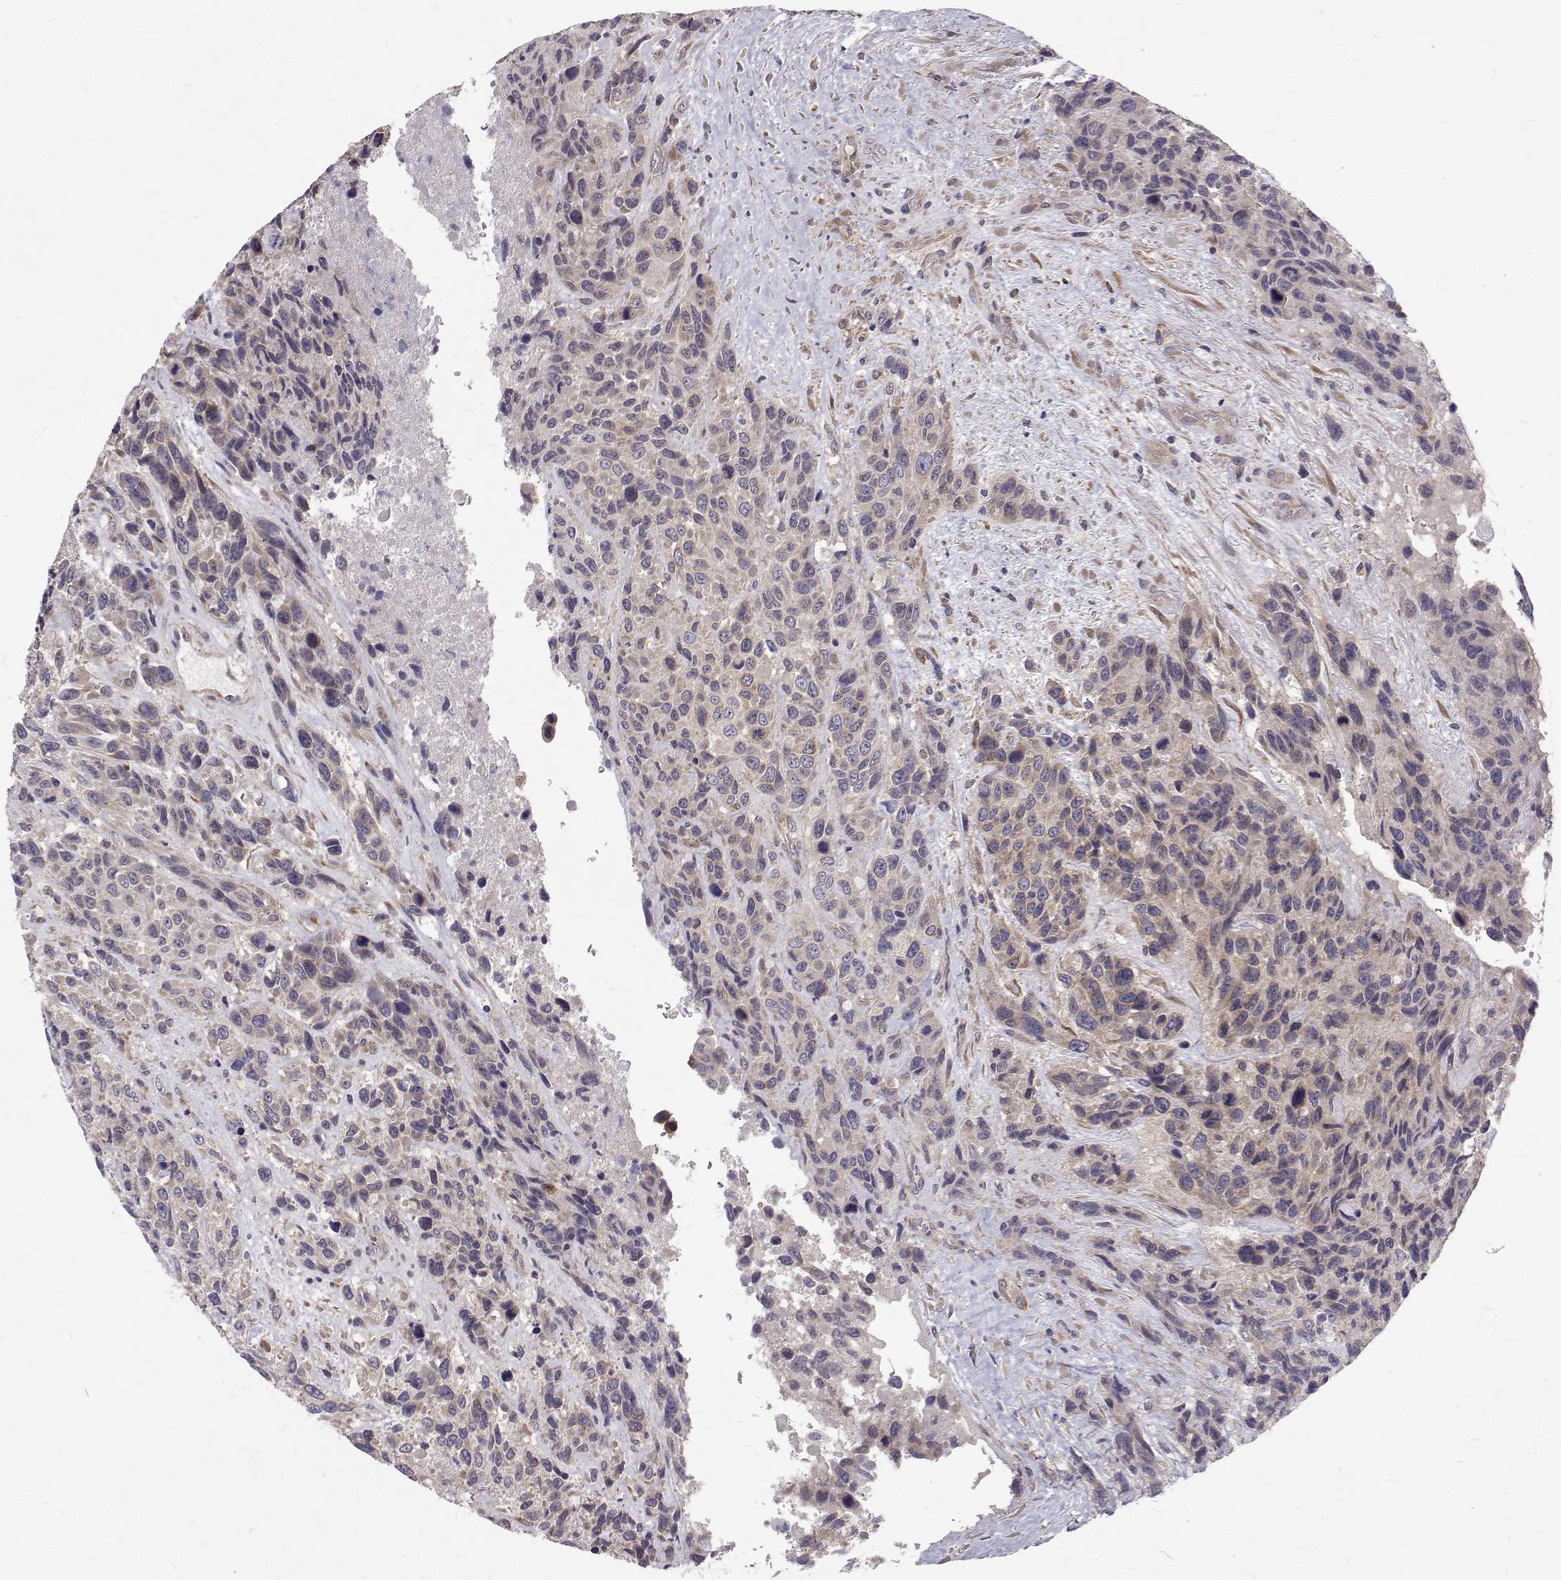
{"staining": {"intensity": "negative", "quantity": "none", "location": "none"}, "tissue": "urothelial cancer", "cell_type": "Tumor cells", "image_type": "cancer", "snomed": [{"axis": "morphology", "description": "Urothelial carcinoma, High grade"}, {"axis": "topography", "description": "Urinary bladder"}], "caption": "This is an immunohistochemistry histopathology image of urothelial cancer. There is no expression in tumor cells.", "gene": "ARFGAP1", "patient": {"sex": "female", "age": 70}}